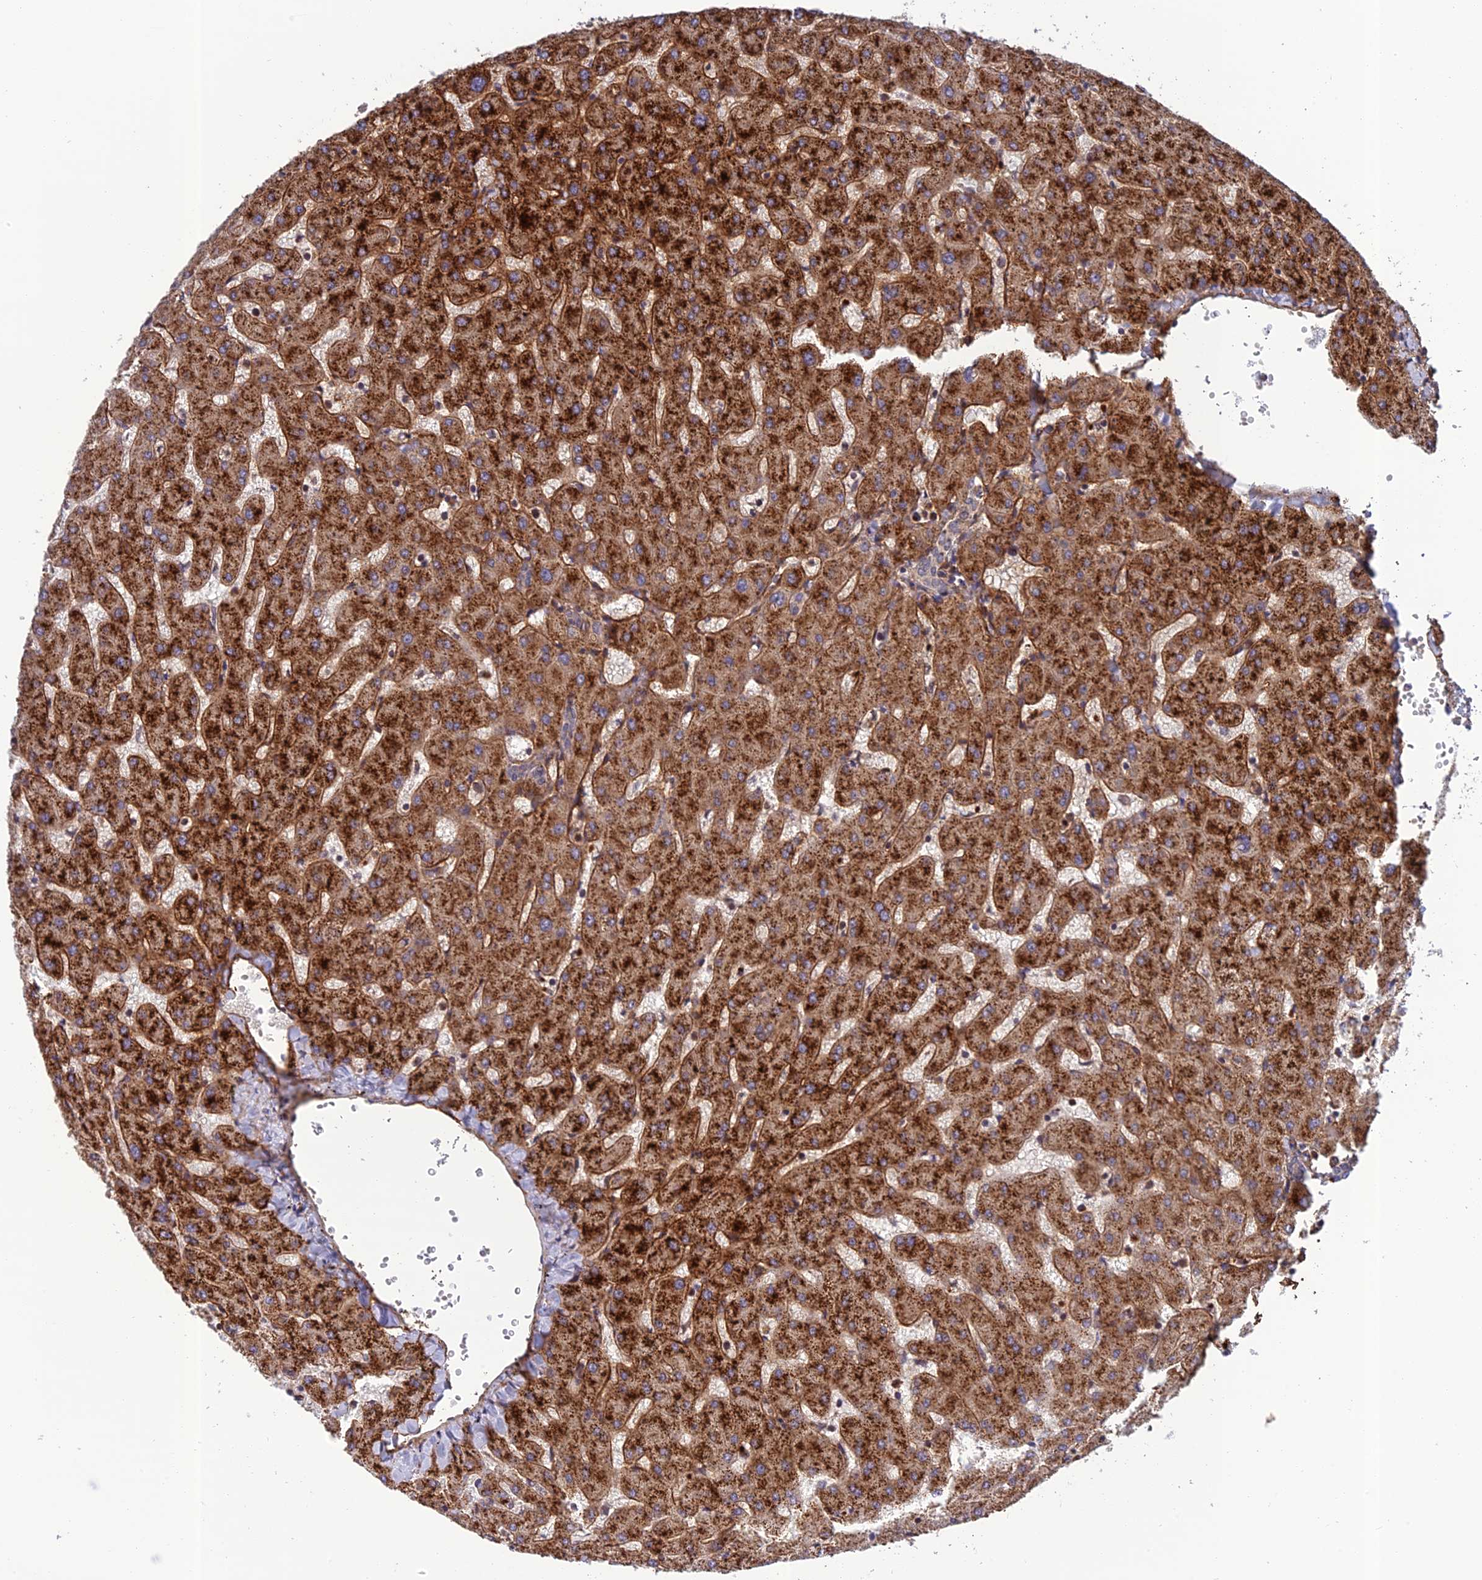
{"staining": {"intensity": "moderate", "quantity": "<25%", "location": "cytoplasmic/membranous"}, "tissue": "liver", "cell_type": "Cholangiocytes", "image_type": "normal", "snomed": [{"axis": "morphology", "description": "Normal tissue, NOS"}, {"axis": "topography", "description": "Liver"}], "caption": "Immunohistochemical staining of unremarkable human liver shows low levels of moderate cytoplasmic/membranous positivity in approximately <25% of cholangiocytes.", "gene": "REXO1", "patient": {"sex": "female", "age": 63}}